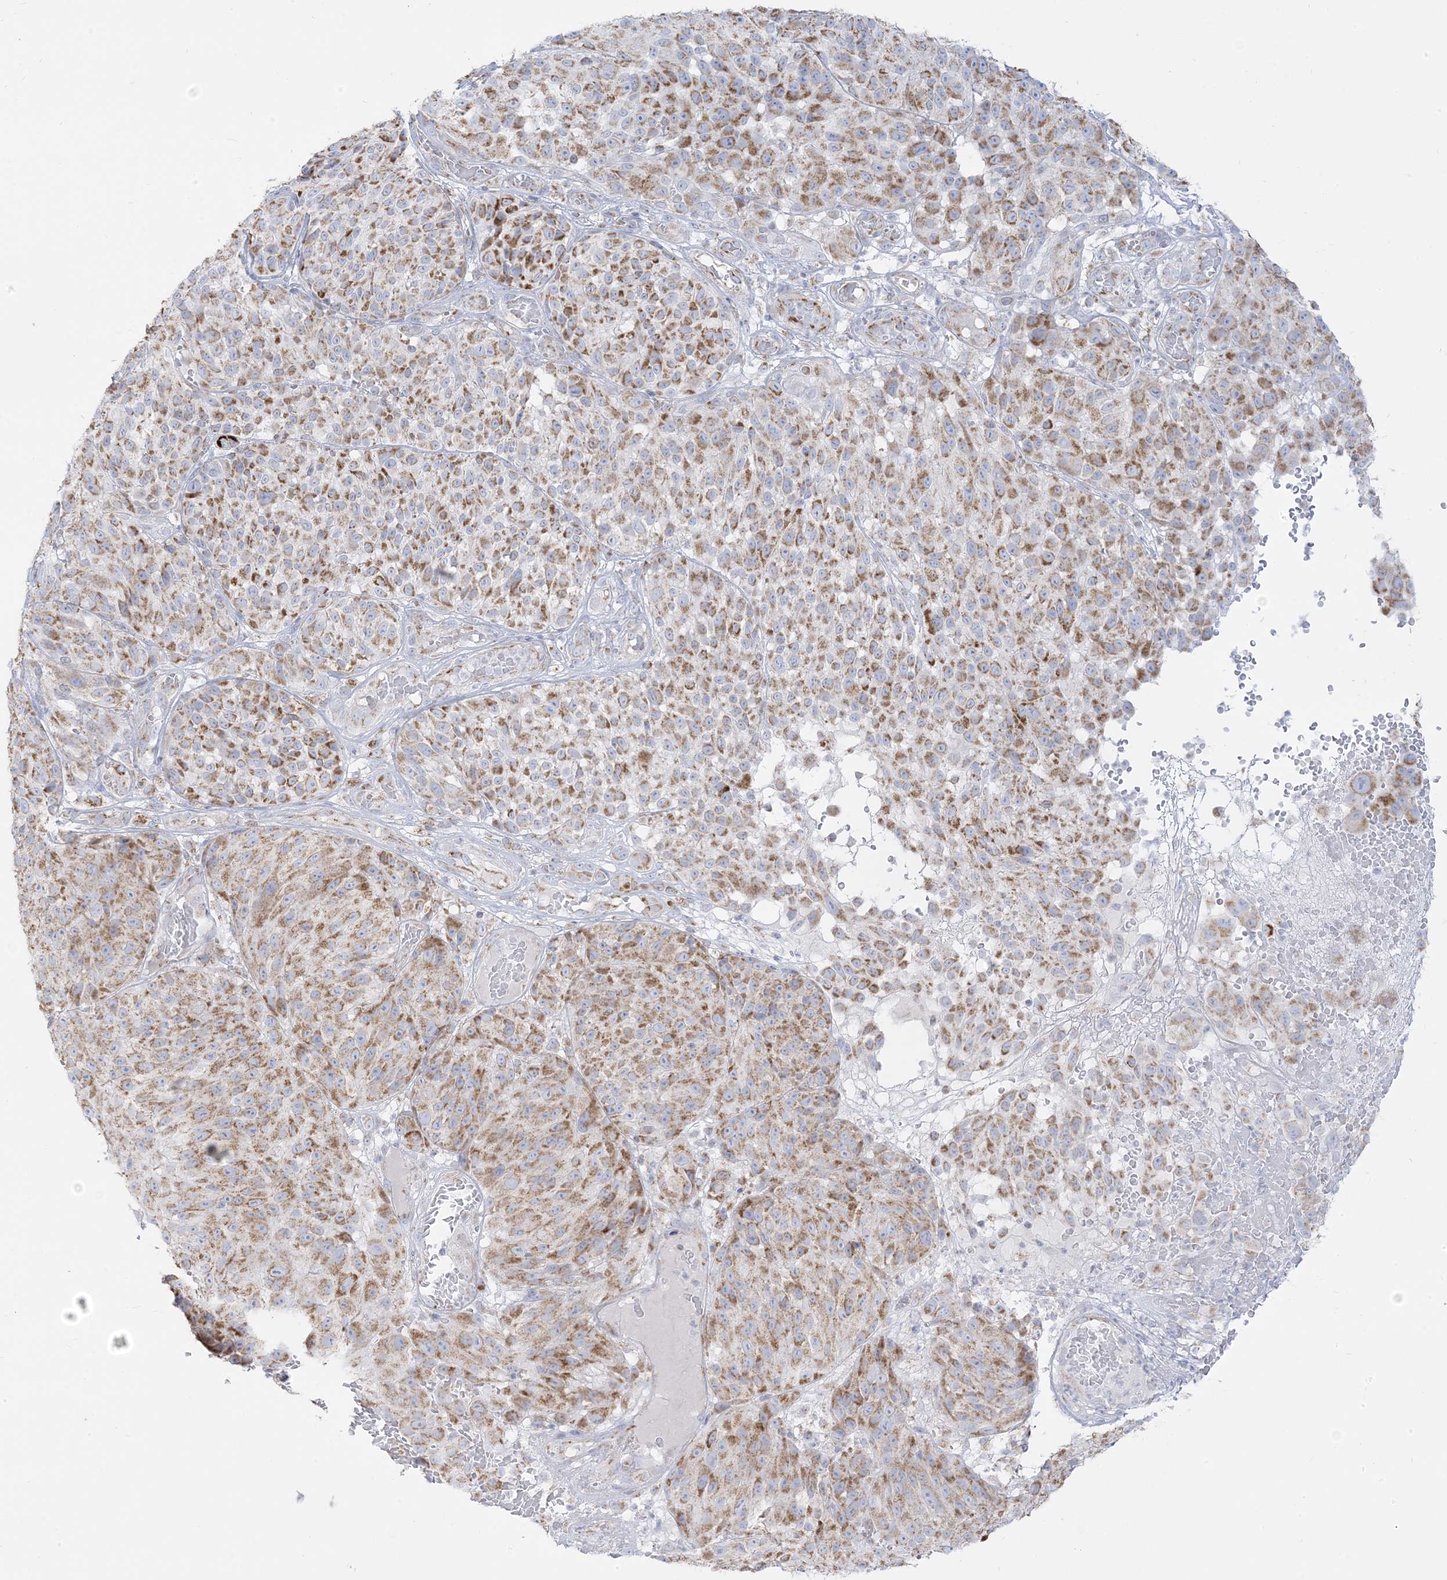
{"staining": {"intensity": "moderate", "quantity": ">75%", "location": "cytoplasmic/membranous"}, "tissue": "melanoma", "cell_type": "Tumor cells", "image_type": "cancer", "snomed": [{"axis": "morphology", "description": "Malignant melanoma, NOS"}, {"axis": "topography", "description": "Skin"}], "caption": "A brown stain labels moderate cytoplasmic/membranous expression of a protein in human melanoma tumor cells. The protein is shown in brown color, while the nuclei are stained blue.", "gene": "PCCB", "patient": {"sex": "male", "age": 83}}